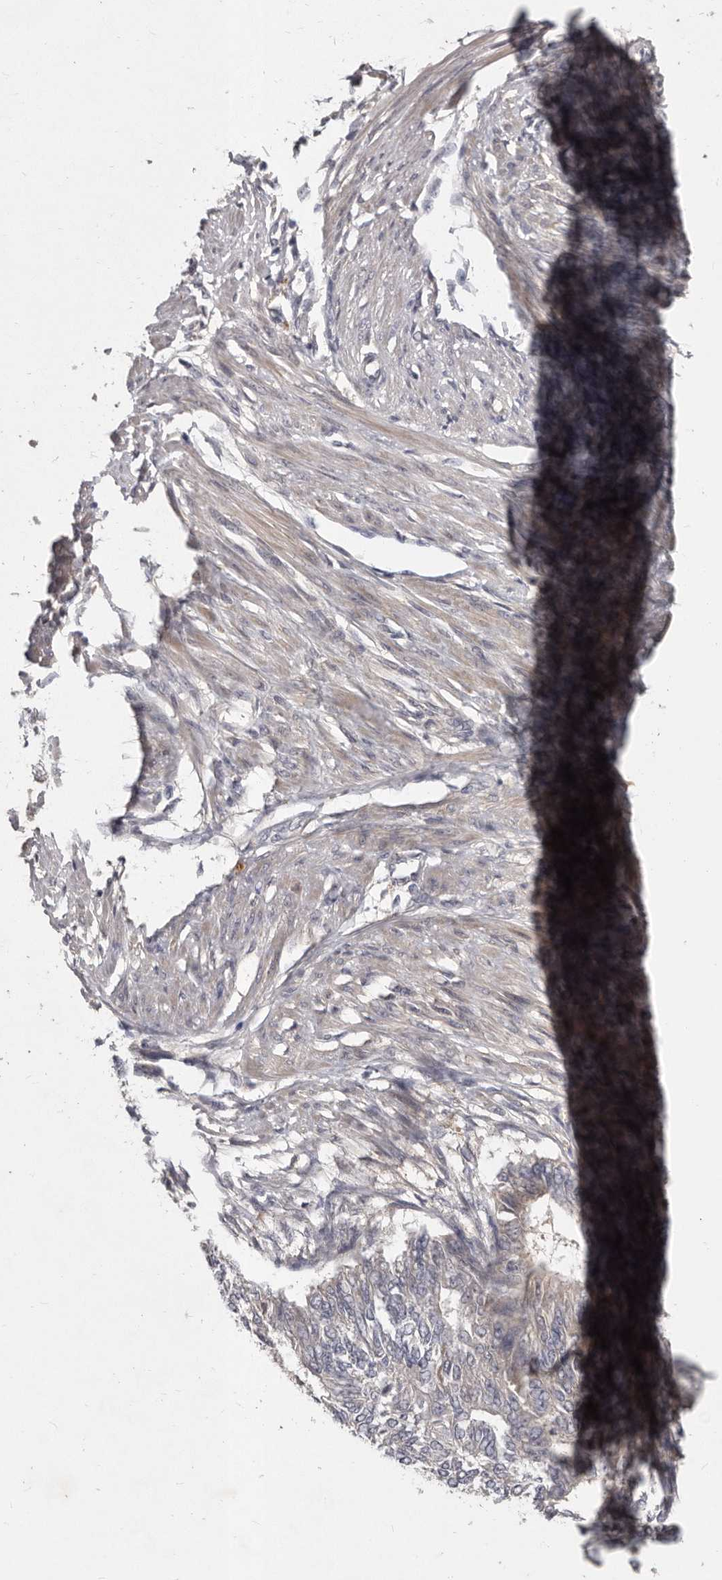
{"staining": {"intensity": "negative", "quantity": "none", "location": "none"}, "tissue": "endometrial cancer", "cell_type": "Tumor cells", "image_type": "cancer", "snomed": [{"axis": "morphology", "description": "Adenocarcinoma, NOS"}, {"axis": "topography", "description": "Endometrium"}], "caption": "The photomicrograph displays no significant positivity in tumor cells of endometrial cancer.", "gene": "SLC22A1", "patient": {"sex": "female", "age": 32}}